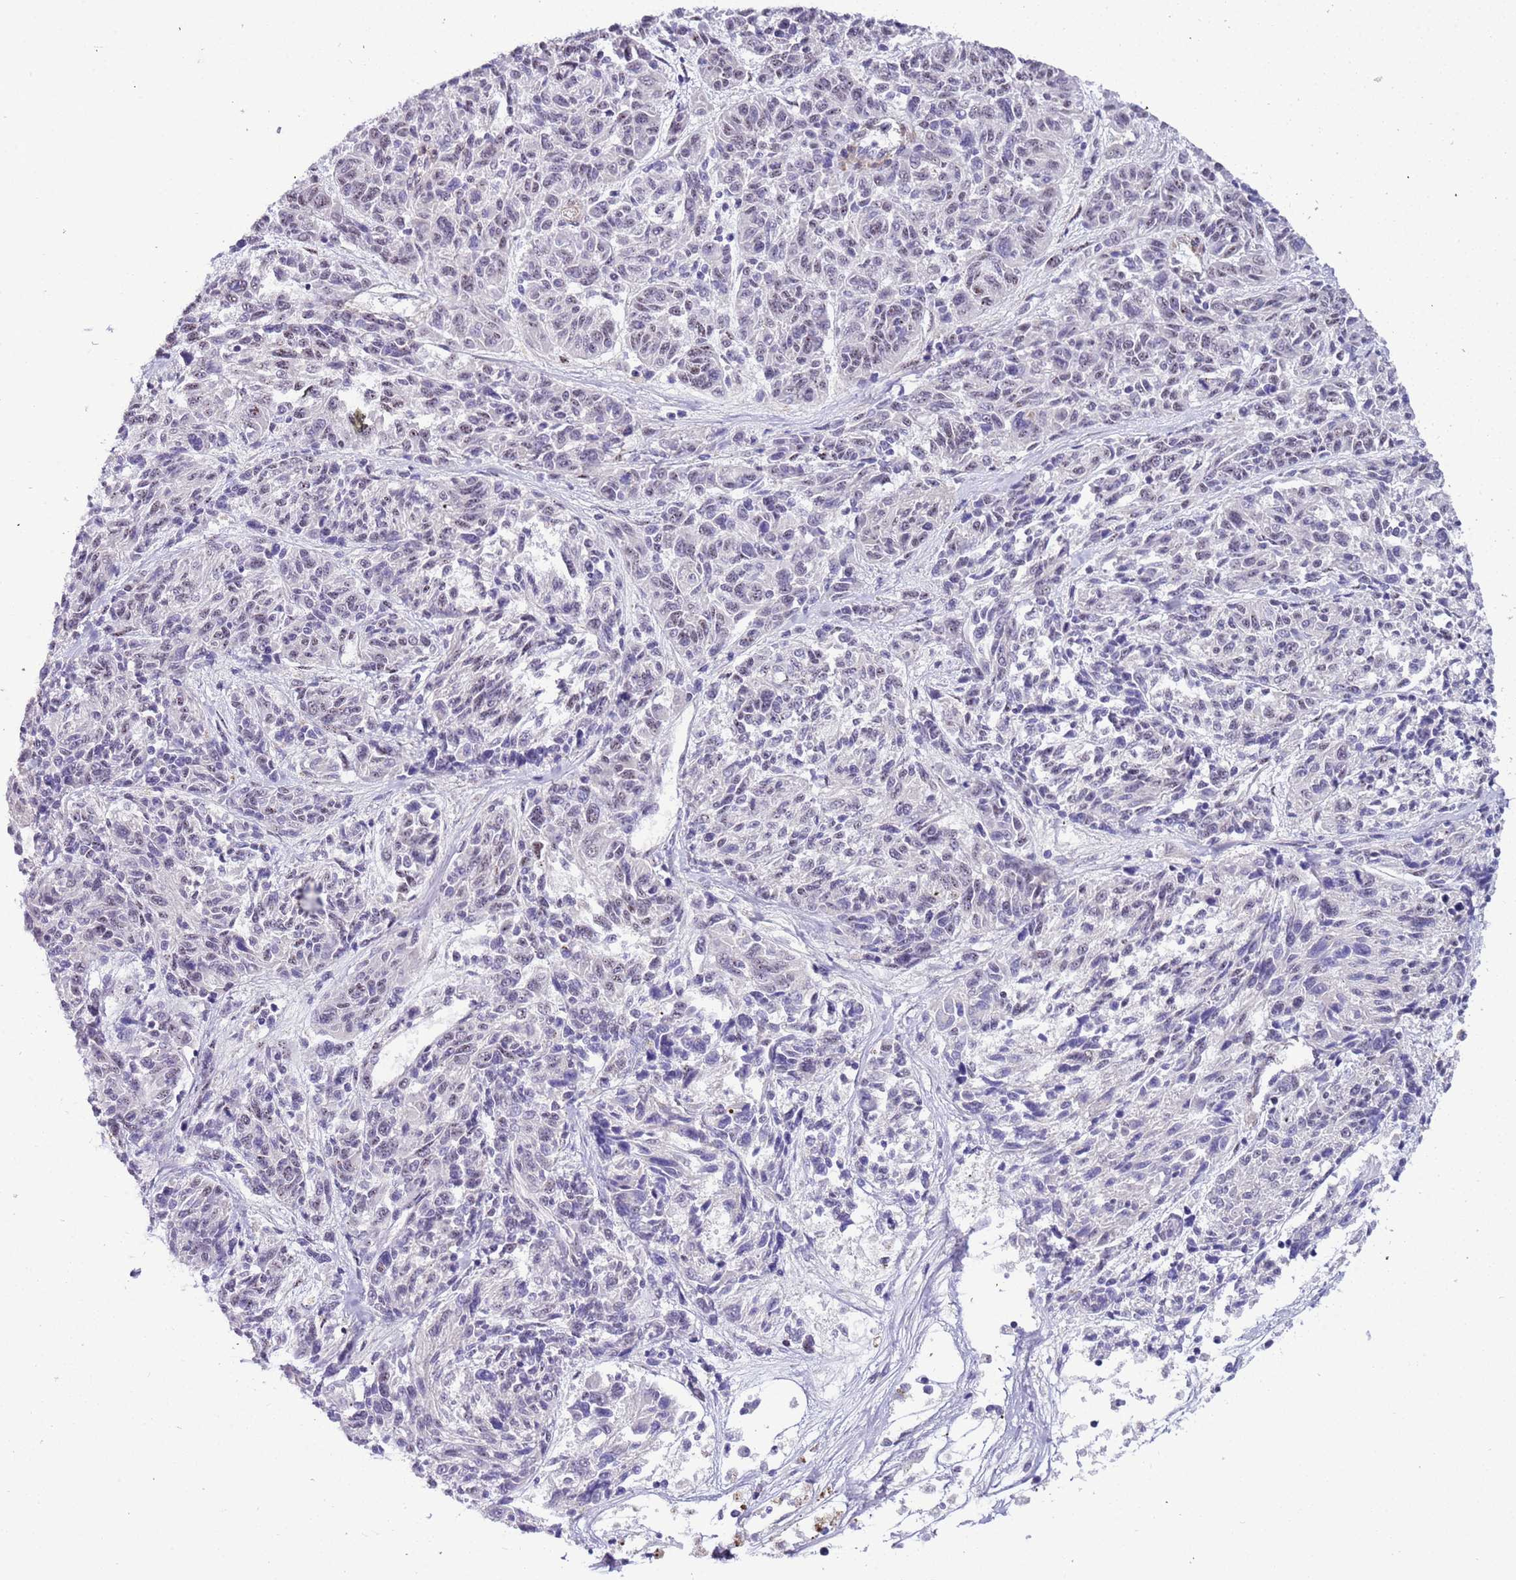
{"staining": {"intensity": "negative", "quantity": "none", "location": "none"}, "tissue": "melanoma", "cell_type": "Tumor cells", "image_type": "cancer", "snomed": [{"axis": "morphology", "description": "Malignant melanoma, NOS"}, {"axis": "topography", "description": "Skin"}], "caption": "The histopathology image exhibits no significant staining in tumor cells of malignant melanoma. (IHC, brightfield microscopy, high magnification).", "gene": "PLEKHH1", "patient": {"sex": "male", "age": 53}}